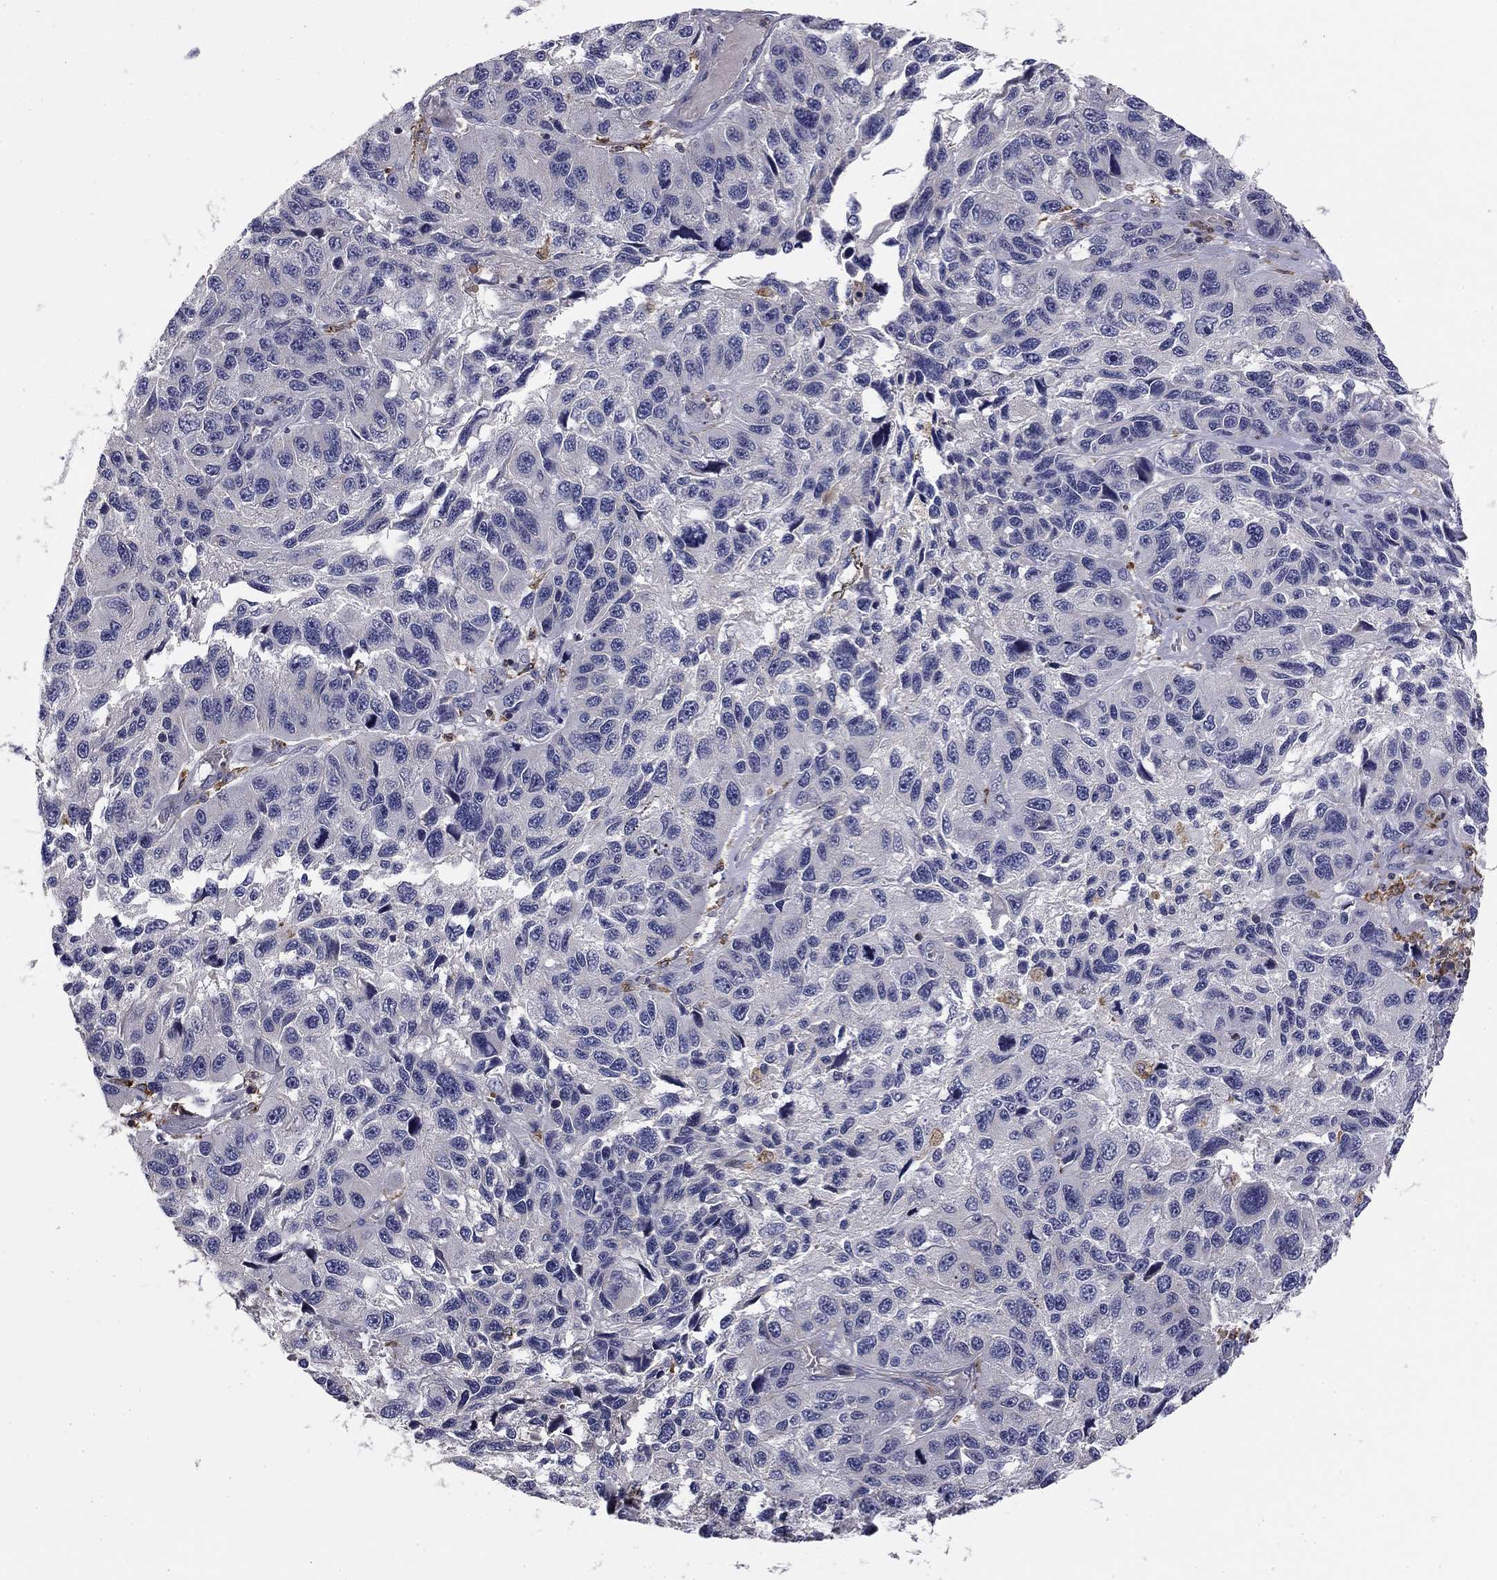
{"staining": {"intensity": "negative", "quantity": "none", "location": "none"}, "tissue": "melanoma", "cell_type": "Tumor cells", "image_type": "cancer", "snomed": [{"axis": "morphology", "description": "Malignant melanoma, NOS"}, {"axis": "topography", "description": "Skin"}], "caption": "This is an immunohistochemistry image of human melanoma. There is no staining in tumor cells.", "gene": "PLCB2", "patient": {"sex": "male", "age": 53}}